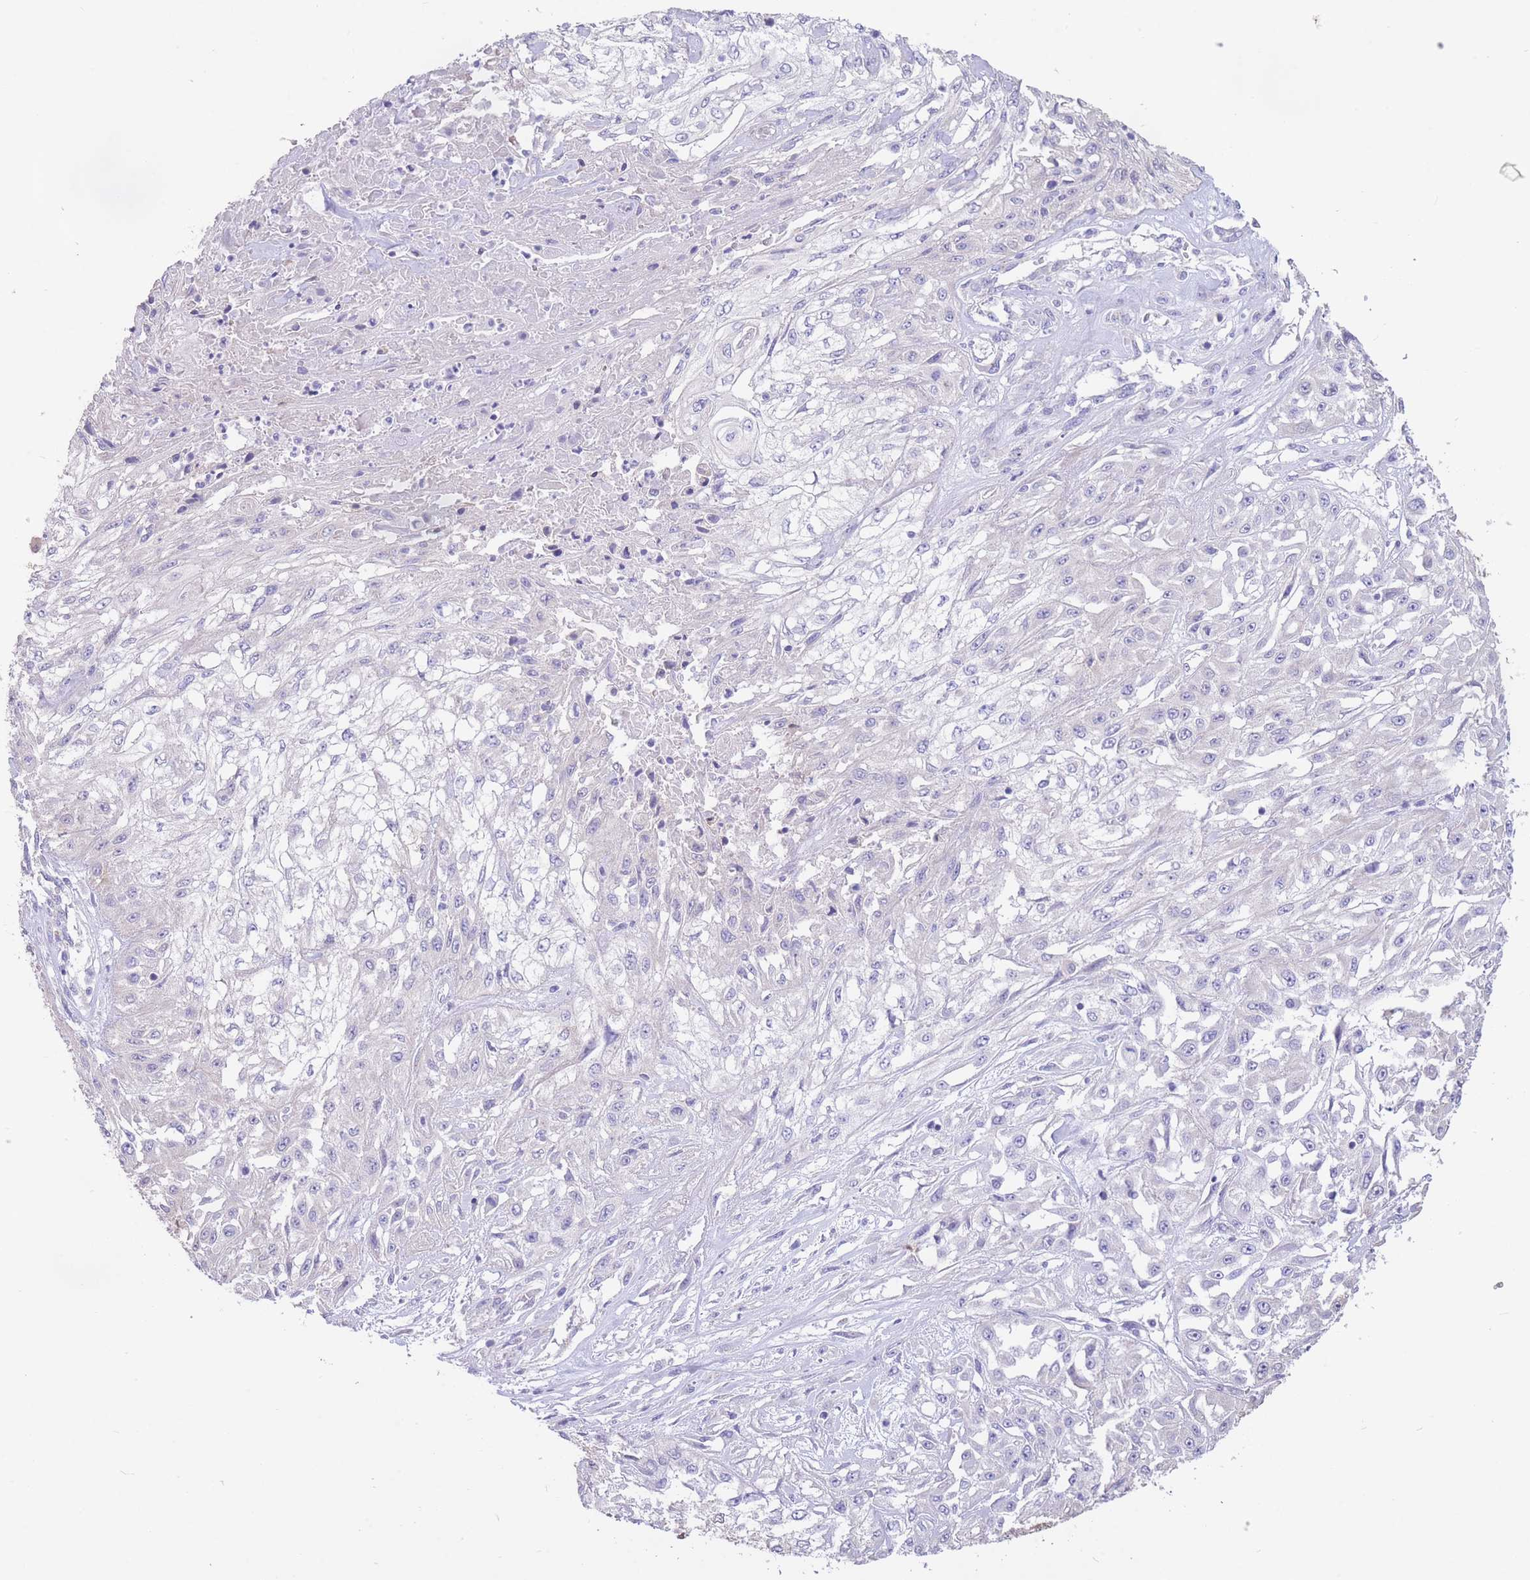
{"staining": {"intensity": "negative", "quantity": "none", "location": "none"}, "tissue": "skin cancer", "cell_type": "Tumor cells", "image_type": "cancer", "snomed": [{"axis": "morphology", "description": "Squamous cell carcinoma, NOS"}, {"axis": "morphology", "description": "Squamous cell carcinoma, metastatic, NOS"}, {"axis": "topography", "description": "Skin"}, {"axis": "topography", "description": "Lymph node"}], "caption": "DAB immunohistochemical staining of skin cancer (squamous cell carcinoma) shows no significant positivity in tumor cells. Brightfield microscopy of immunohistochemistry stained with DAB (3,3'-diaminobenzidine) (brown) and hematoxylin (blue), captured at high magnification.", "gene": "ALS2CL", "patient": {"sex": "male", "age": 75}}